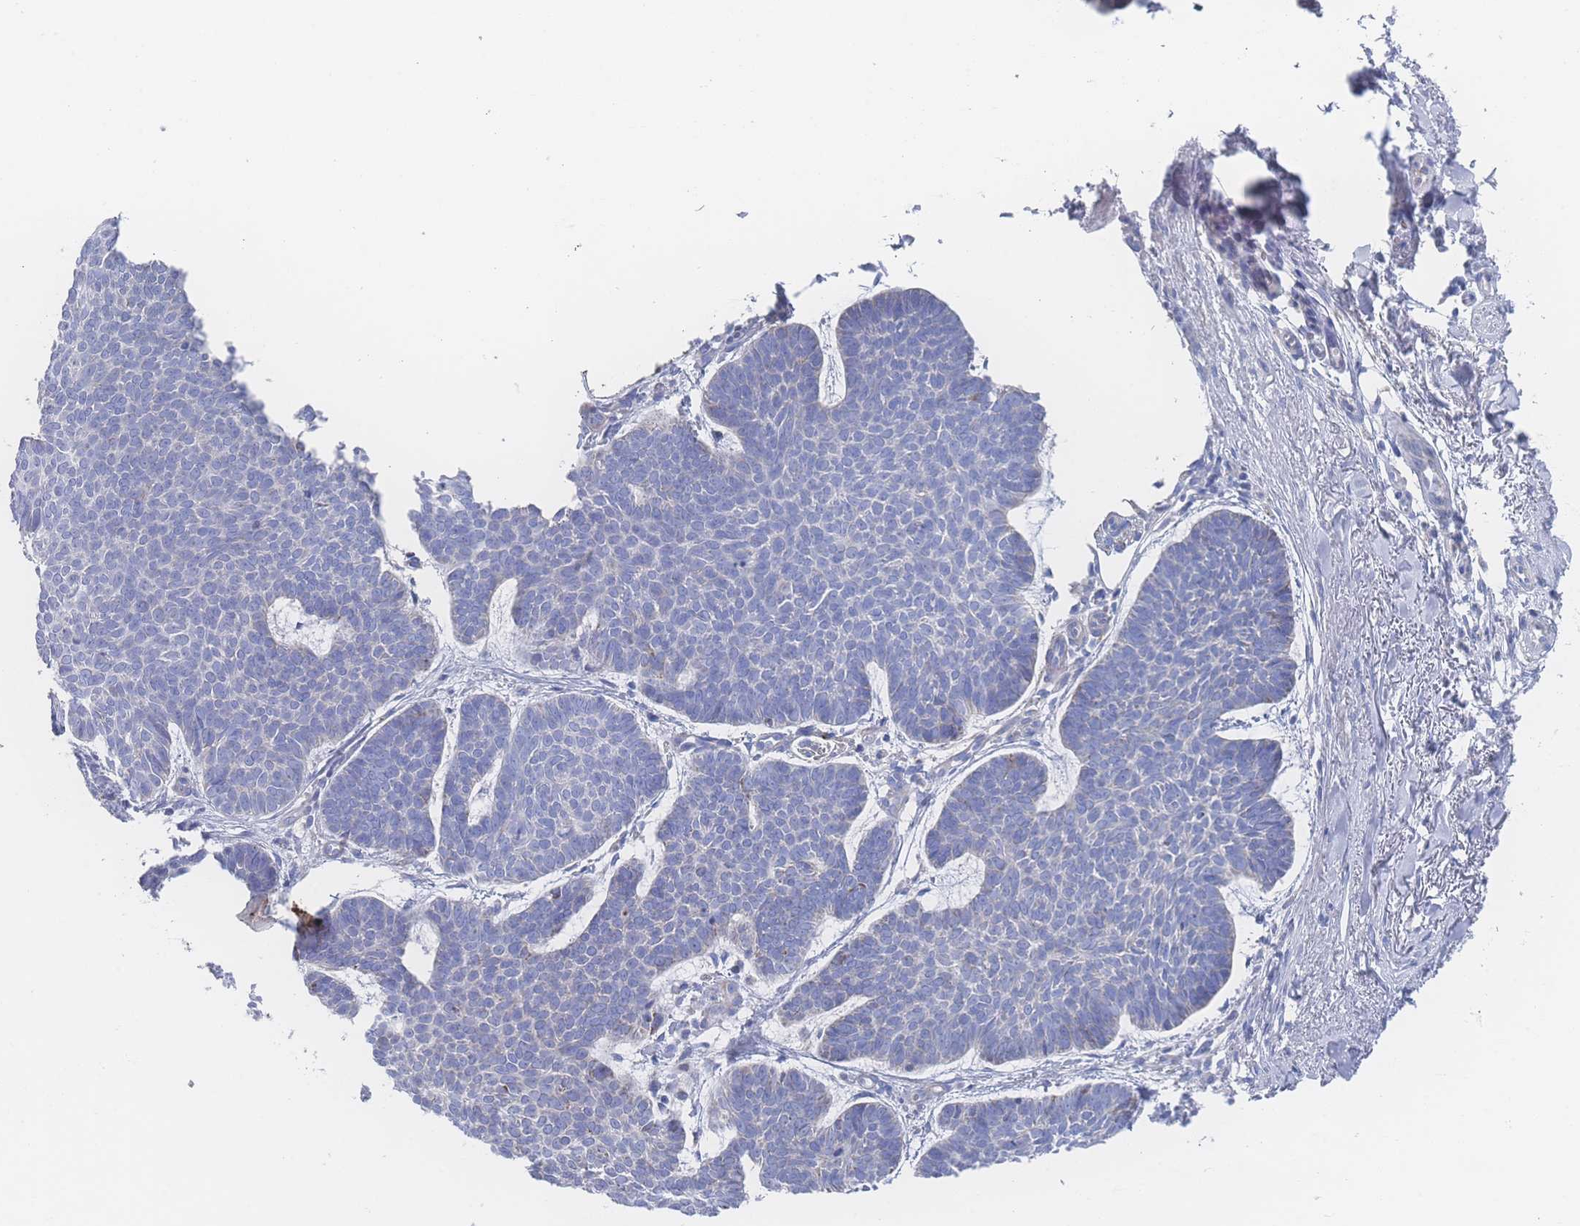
{"staining": {"intensity": "negative", "quantity": "none", "location": "none"}, "tissue": "skin cancer", "cell_type": "Tumor cells", "image_type": "cancer", "snomed": [{"axis": "morphology", "description": "Basal cell carcinoma"}, {"axis": "topography", "description": "Skin"}], "caption": "Tumor cells are negative for brown protein staining in basal cell carcinoma (skin).", "gene": "SNPH", "patient": {"sex": "female", "age": 74}}